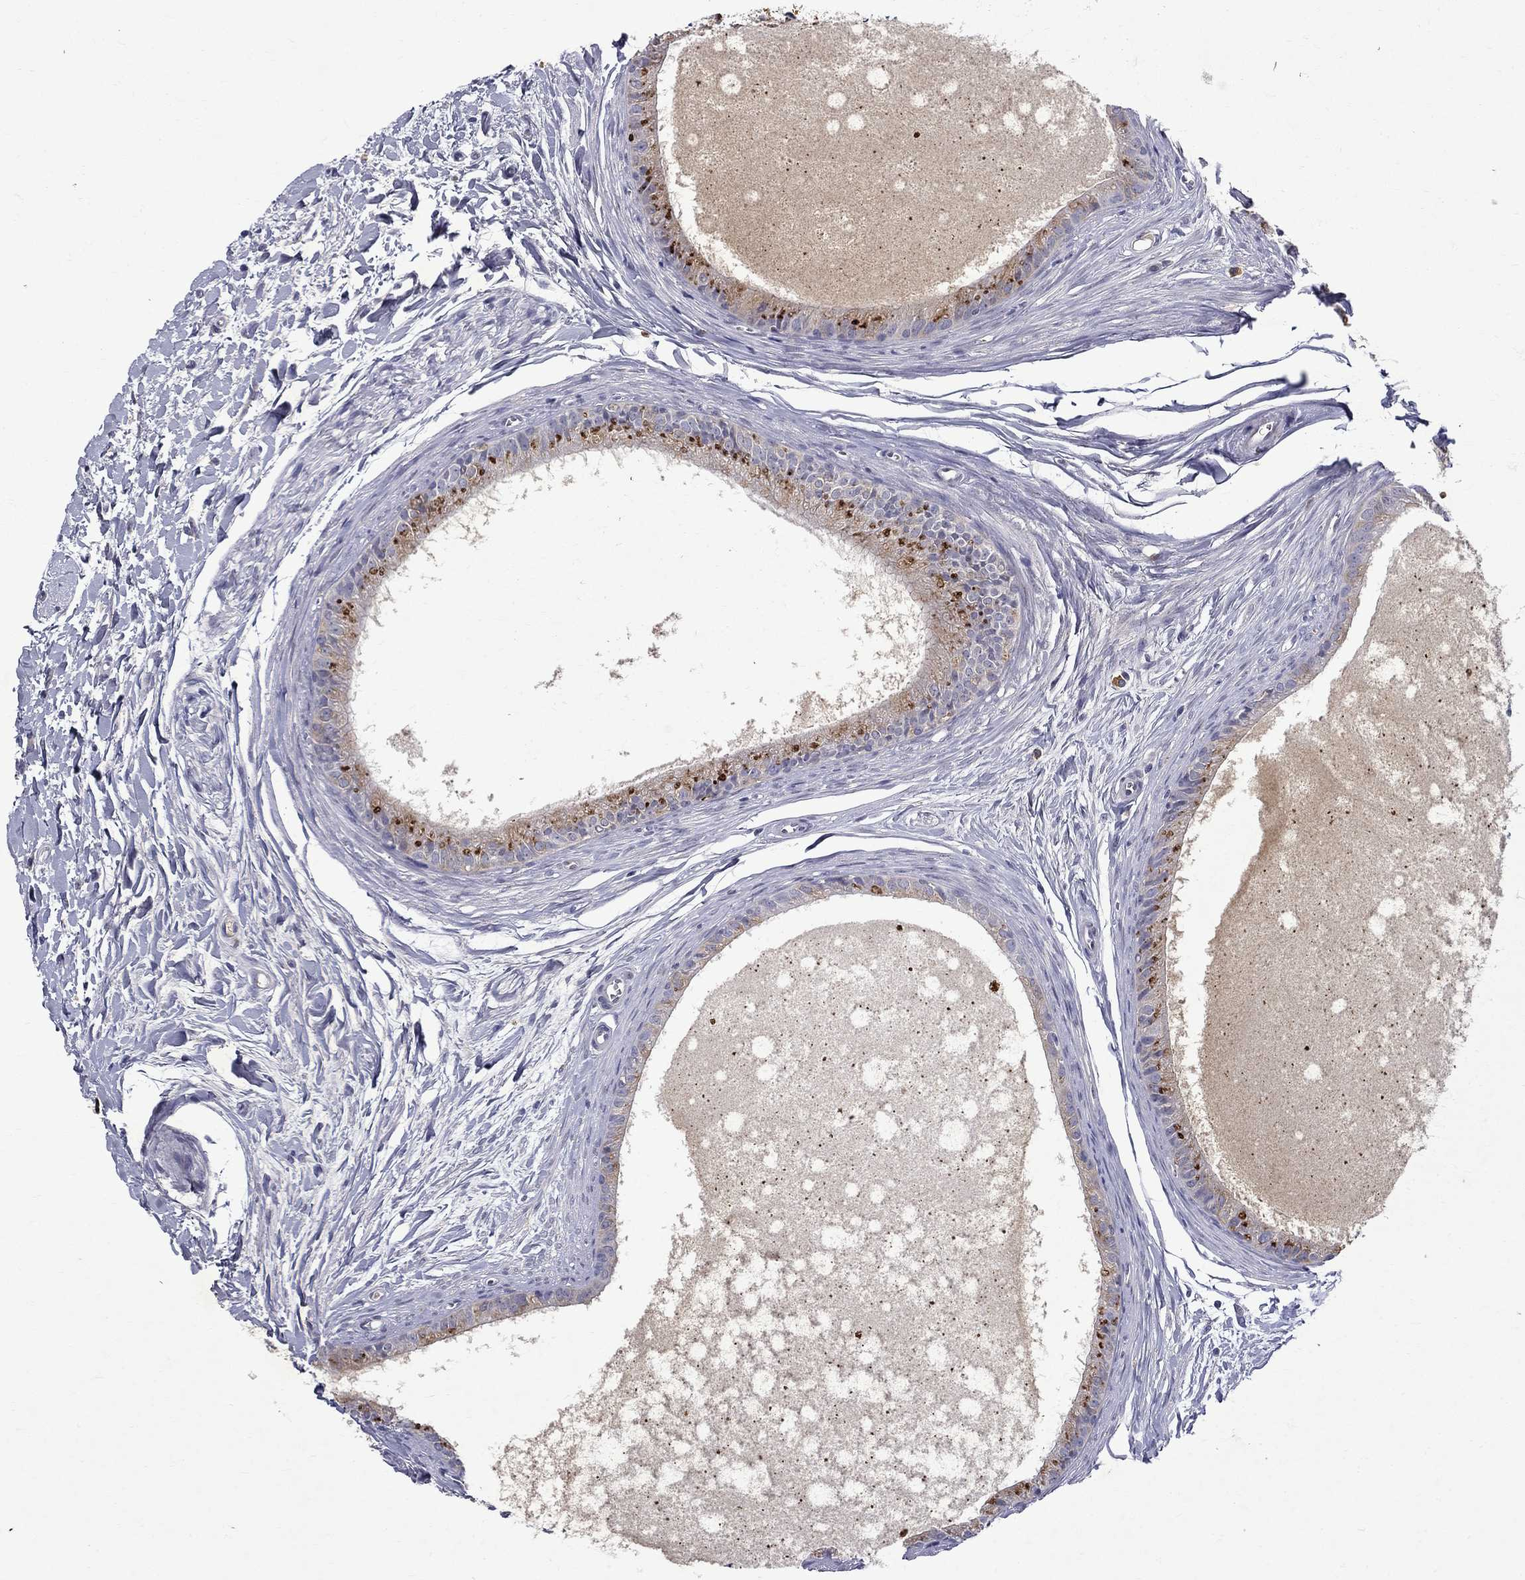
{"staining": {"intensity": "negative", "quantity": "none", "location": "none"}, "tissue": "epididymis", "cell_type": "Glandular cells", "image_type": "normal", "snomed": [{"axis": "morphology", "description": "Normal tissue, NOS"}, {"axis": "topography", "description": "Epididymis"}], "caption": "The image exhibits no staining of glandular cells in benign epididymis.", "gene": "STAB2", "patient": {"sex": "male", "age": 51}}